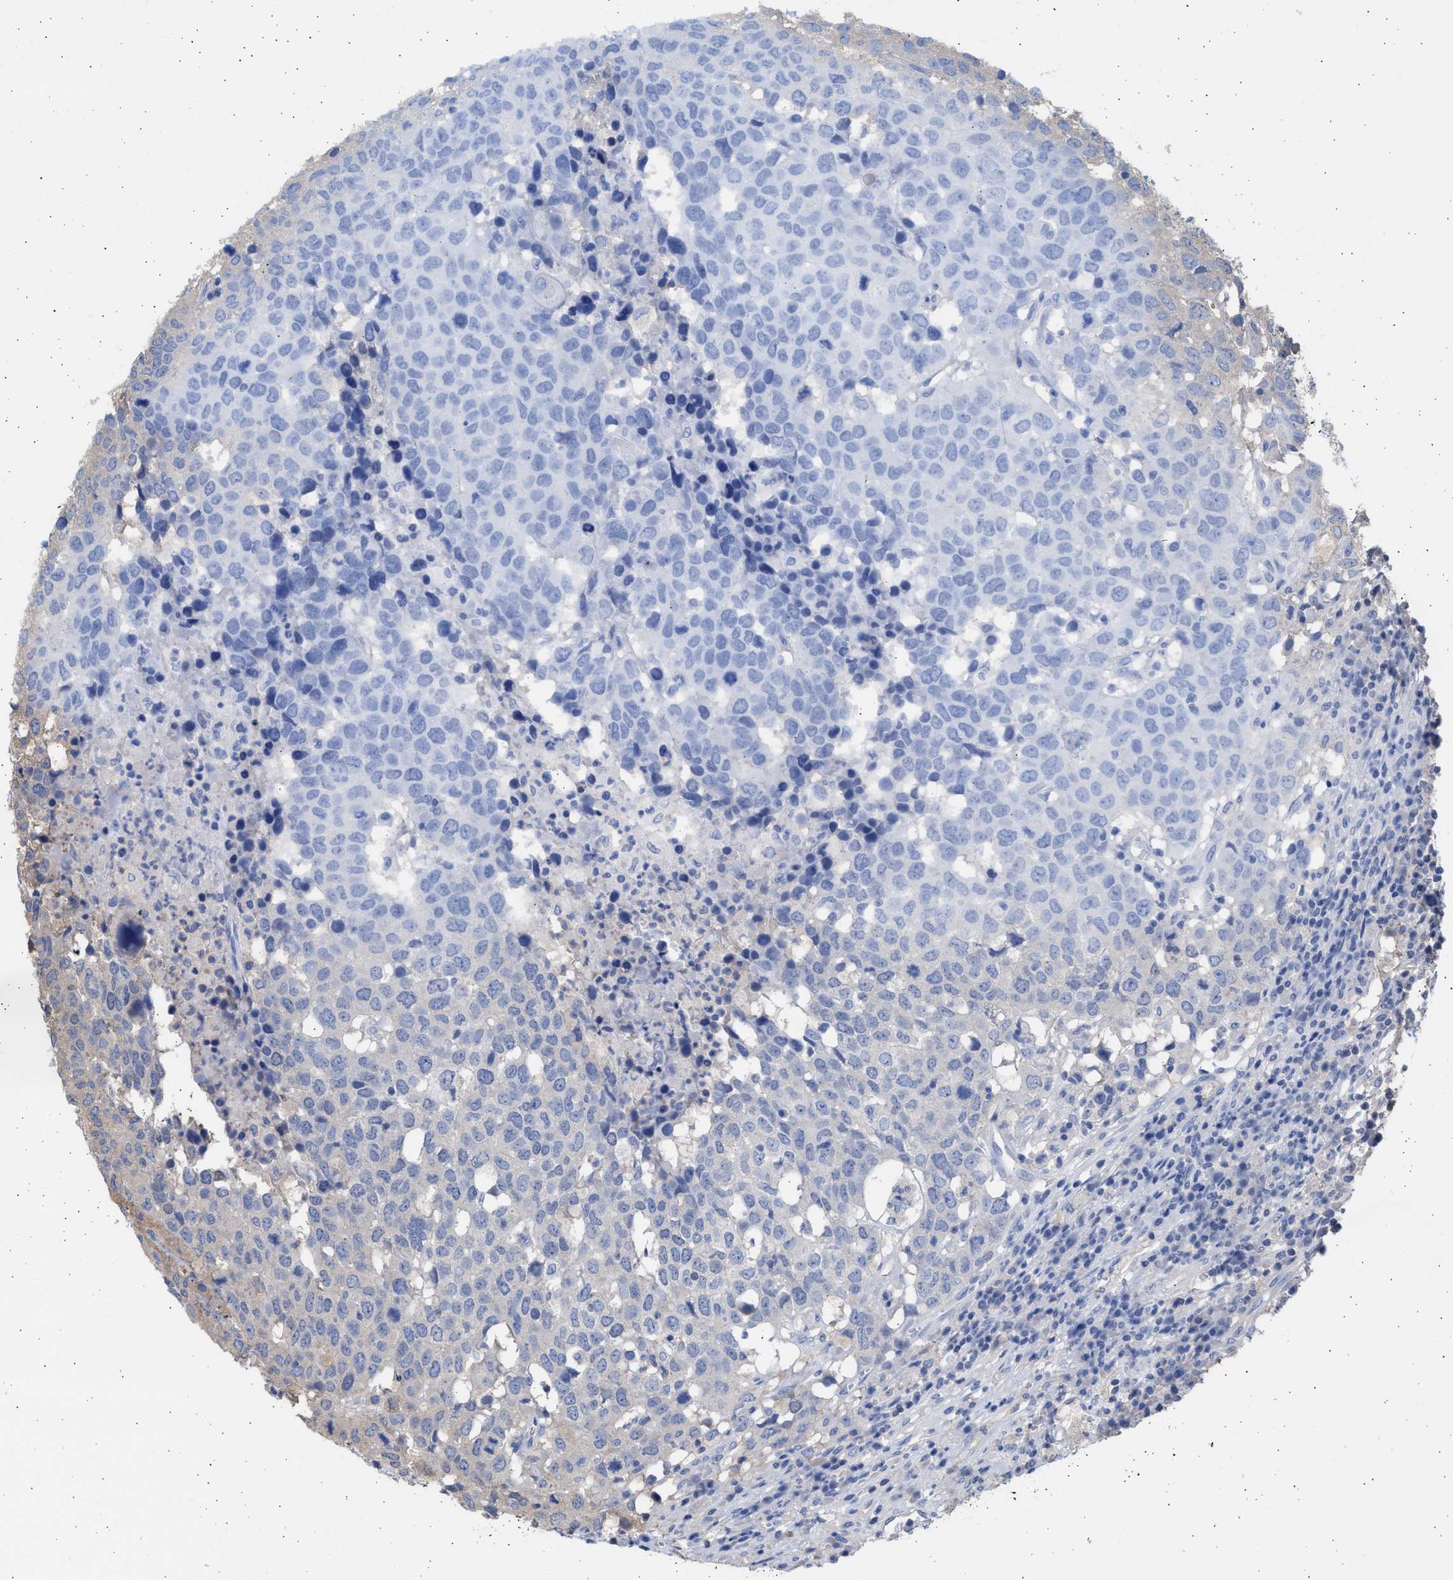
{"staining": {"intensity": "negative", "quantity": "none", "location": "none"}, "tissue": "head and neck cancer", "cell_type": "Tumor cells", "image_type": "cancer", "snomed": [{"axis": "morphology", "description": "Squamous cell carcinoma, NOS"}, {"axis": "topography", "description": "Head-Neck"}], "caption": "Squamous cell carcinoma (head and neck) was stained to show a protein in brown. There is no significant staining in tumor cells.", "gene": "ALDOC", "patient": {"sex": "male", "age": 66}}